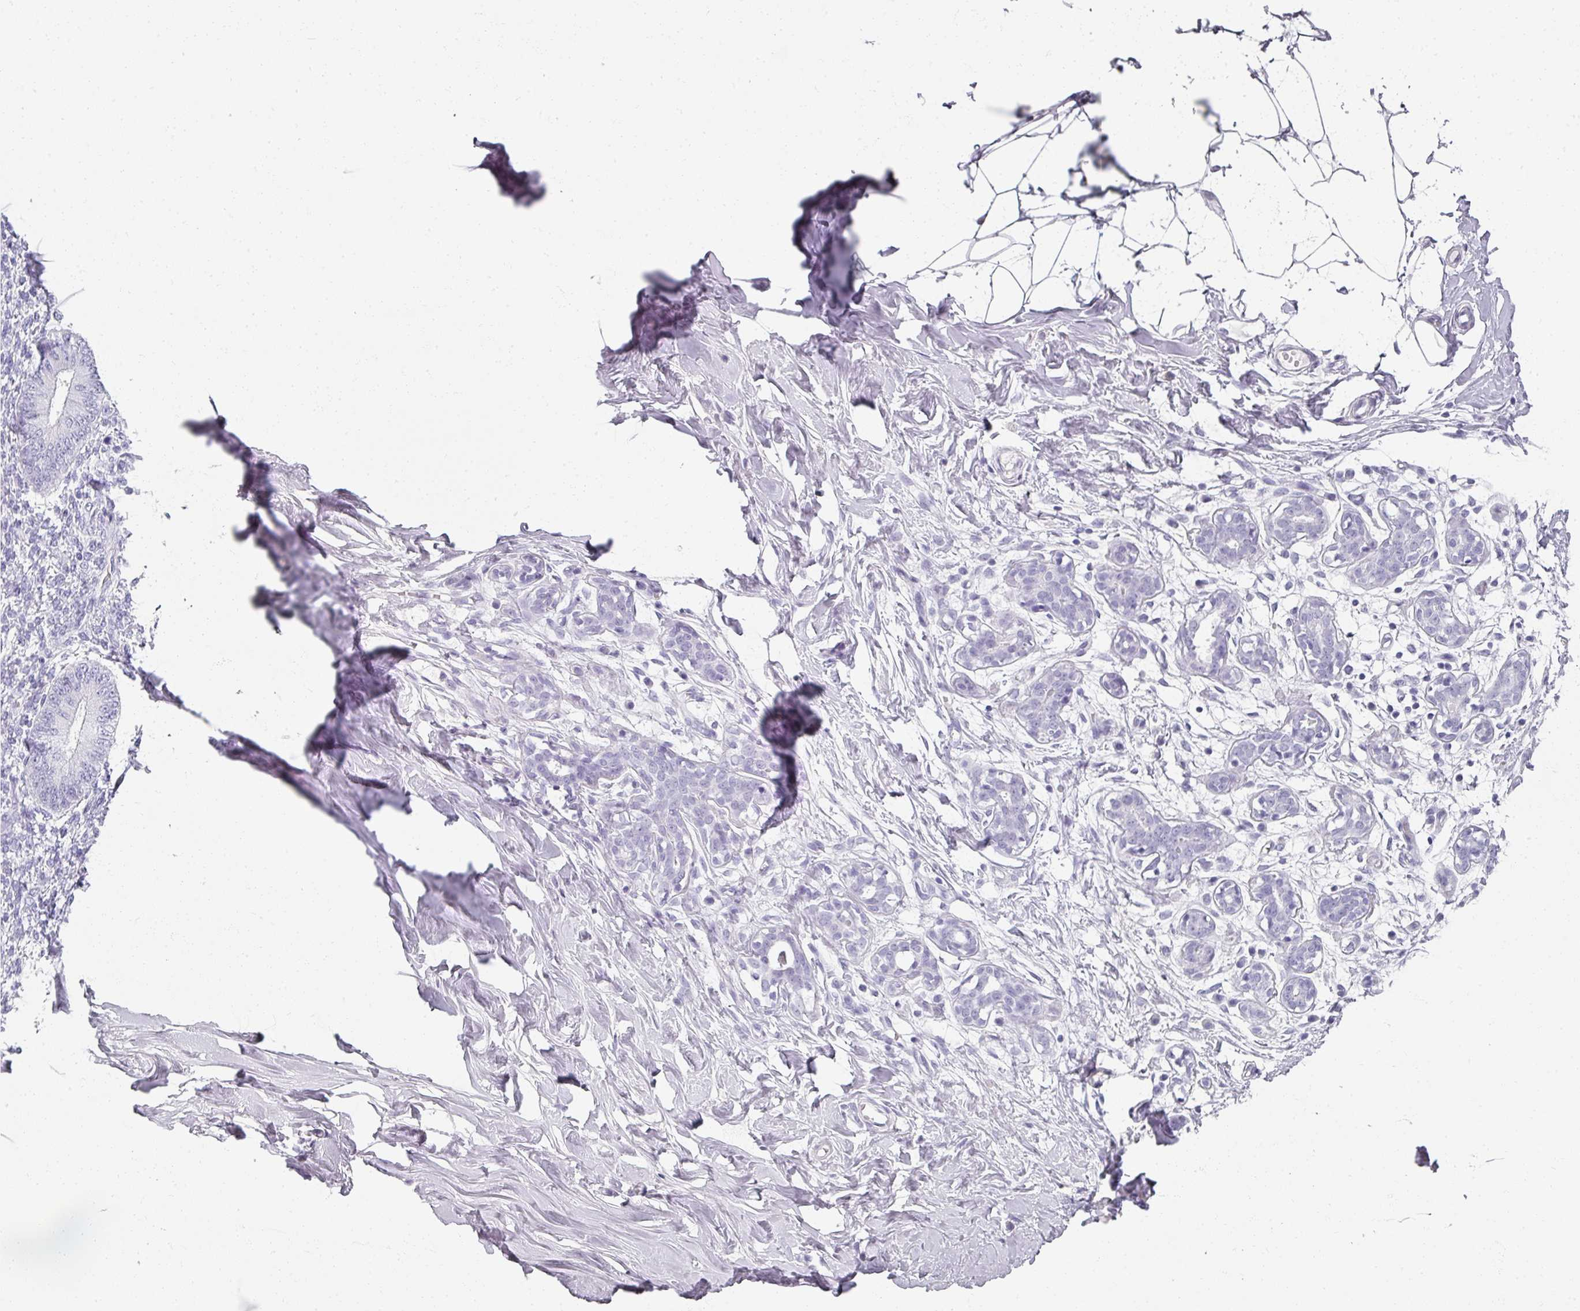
{"staining": {"intensity": "negative", "quantity": "none", "location": "none"}, "tissue": "breast", "cell_type": "Adipocytes", "image_type": "normal", "snomed": [{"axis": "morphology", "description": "Normal tissue, NOS"}, {"axis": "topography", "description": "Breast"}], "caption": "Immunohistochemistry histopathology image of normal breast: human breast stained with DAB exhibits no significant protein positivity in adipocytes.", "gene": "REG3A", "patient": {"sex": "female", "age": 27}}